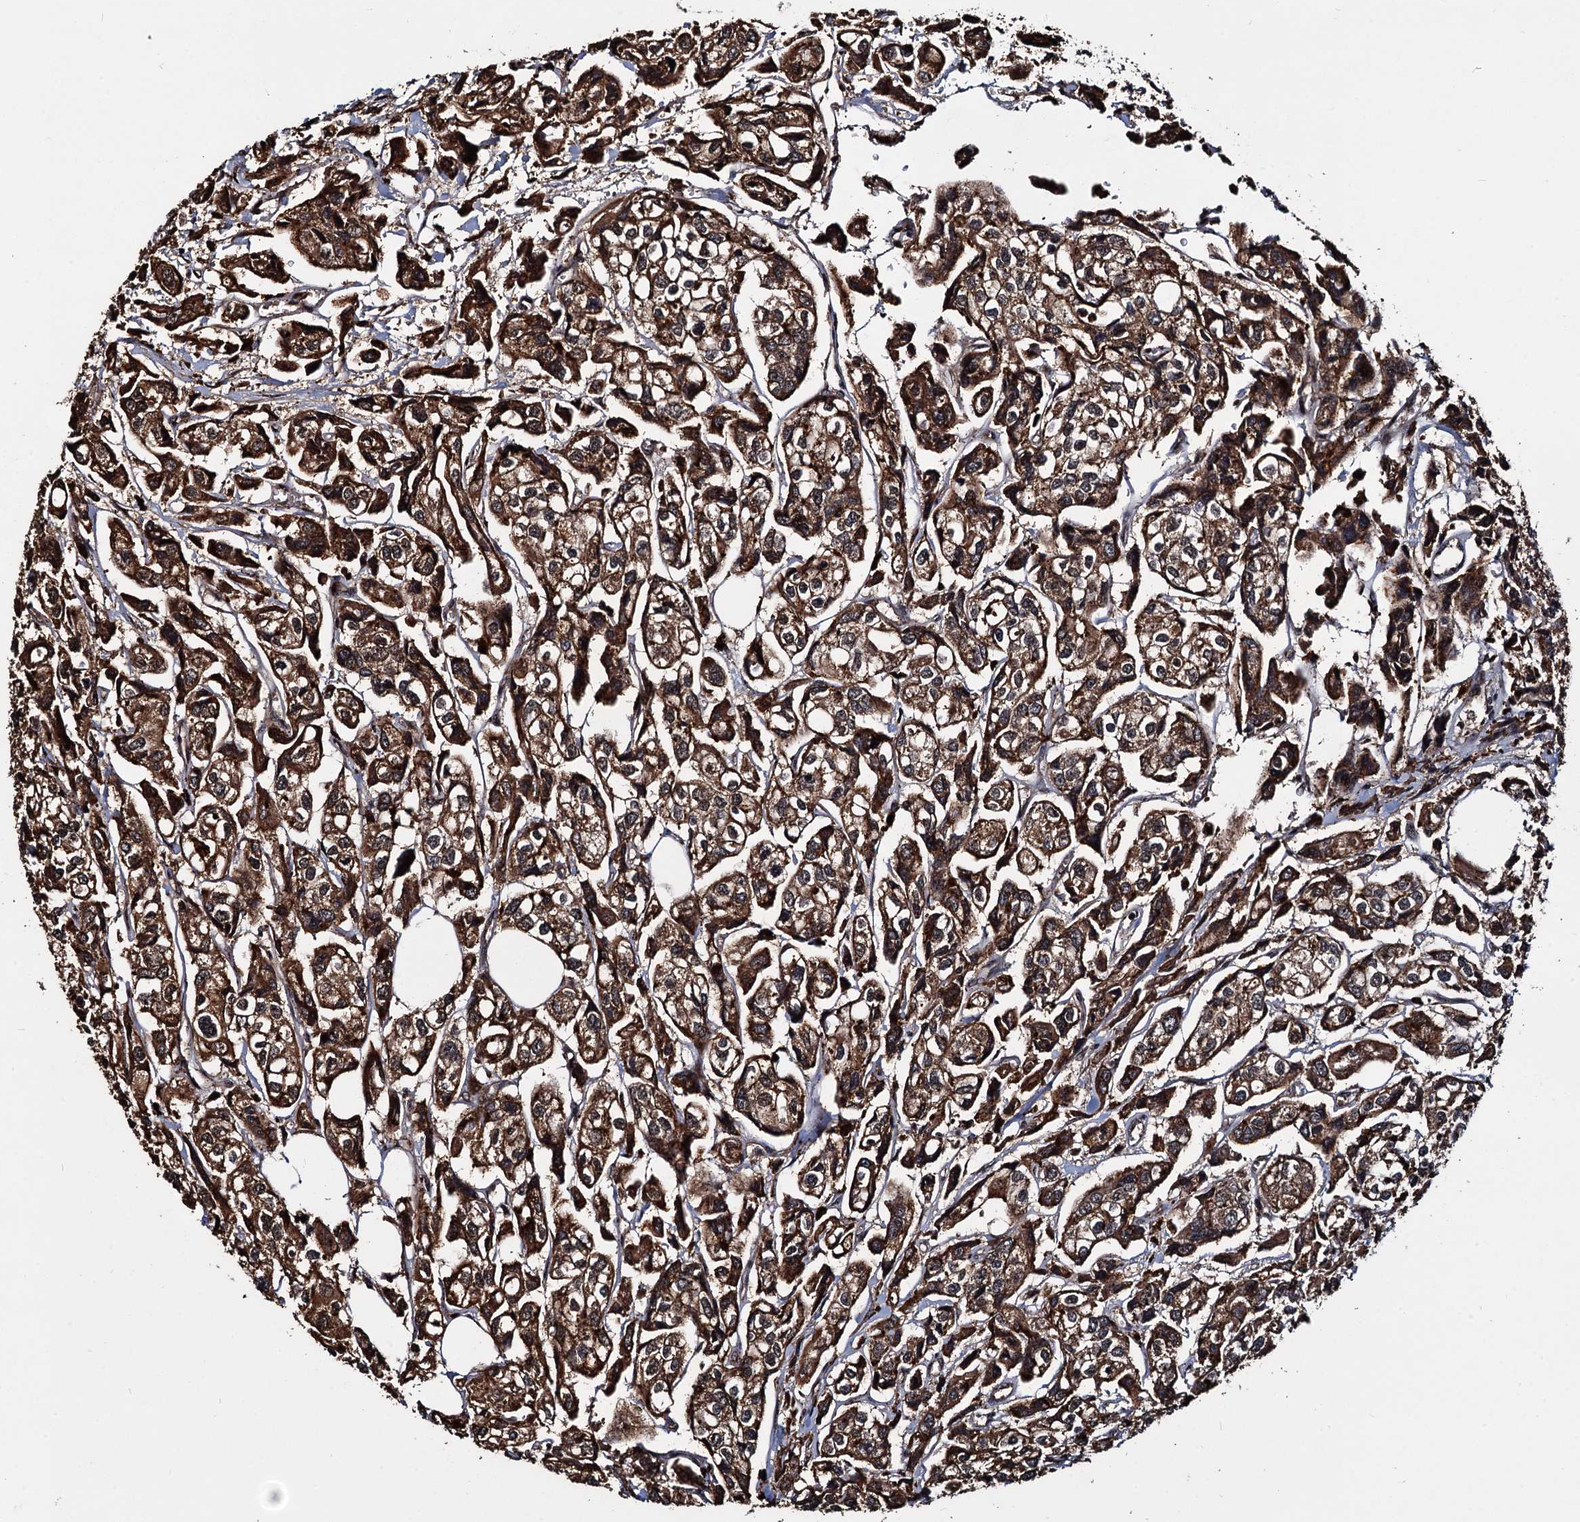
{"staining": {"intensity": "strong", "quantity": ">75%", "location": "cytoplasmic/membranous,nuclear"}, "tissue": "urothelial cancer", "cell_type": "Tumor cells", "image_type": "cancer", "snomed": [{"axis": "morphology", "description": "Urothelial carcinoma, High grade"}, {"axis": "topography", "description": "Urinary bladder"}], "caption": "About >75% of tumor cells in urothelial cancer display strong cytoplasmic/membranous and nuclear protein expression as visualized by brown immunohistochemical staining.", "gene": "CEP192", "patient": {"sex": "male", "age": 67}}